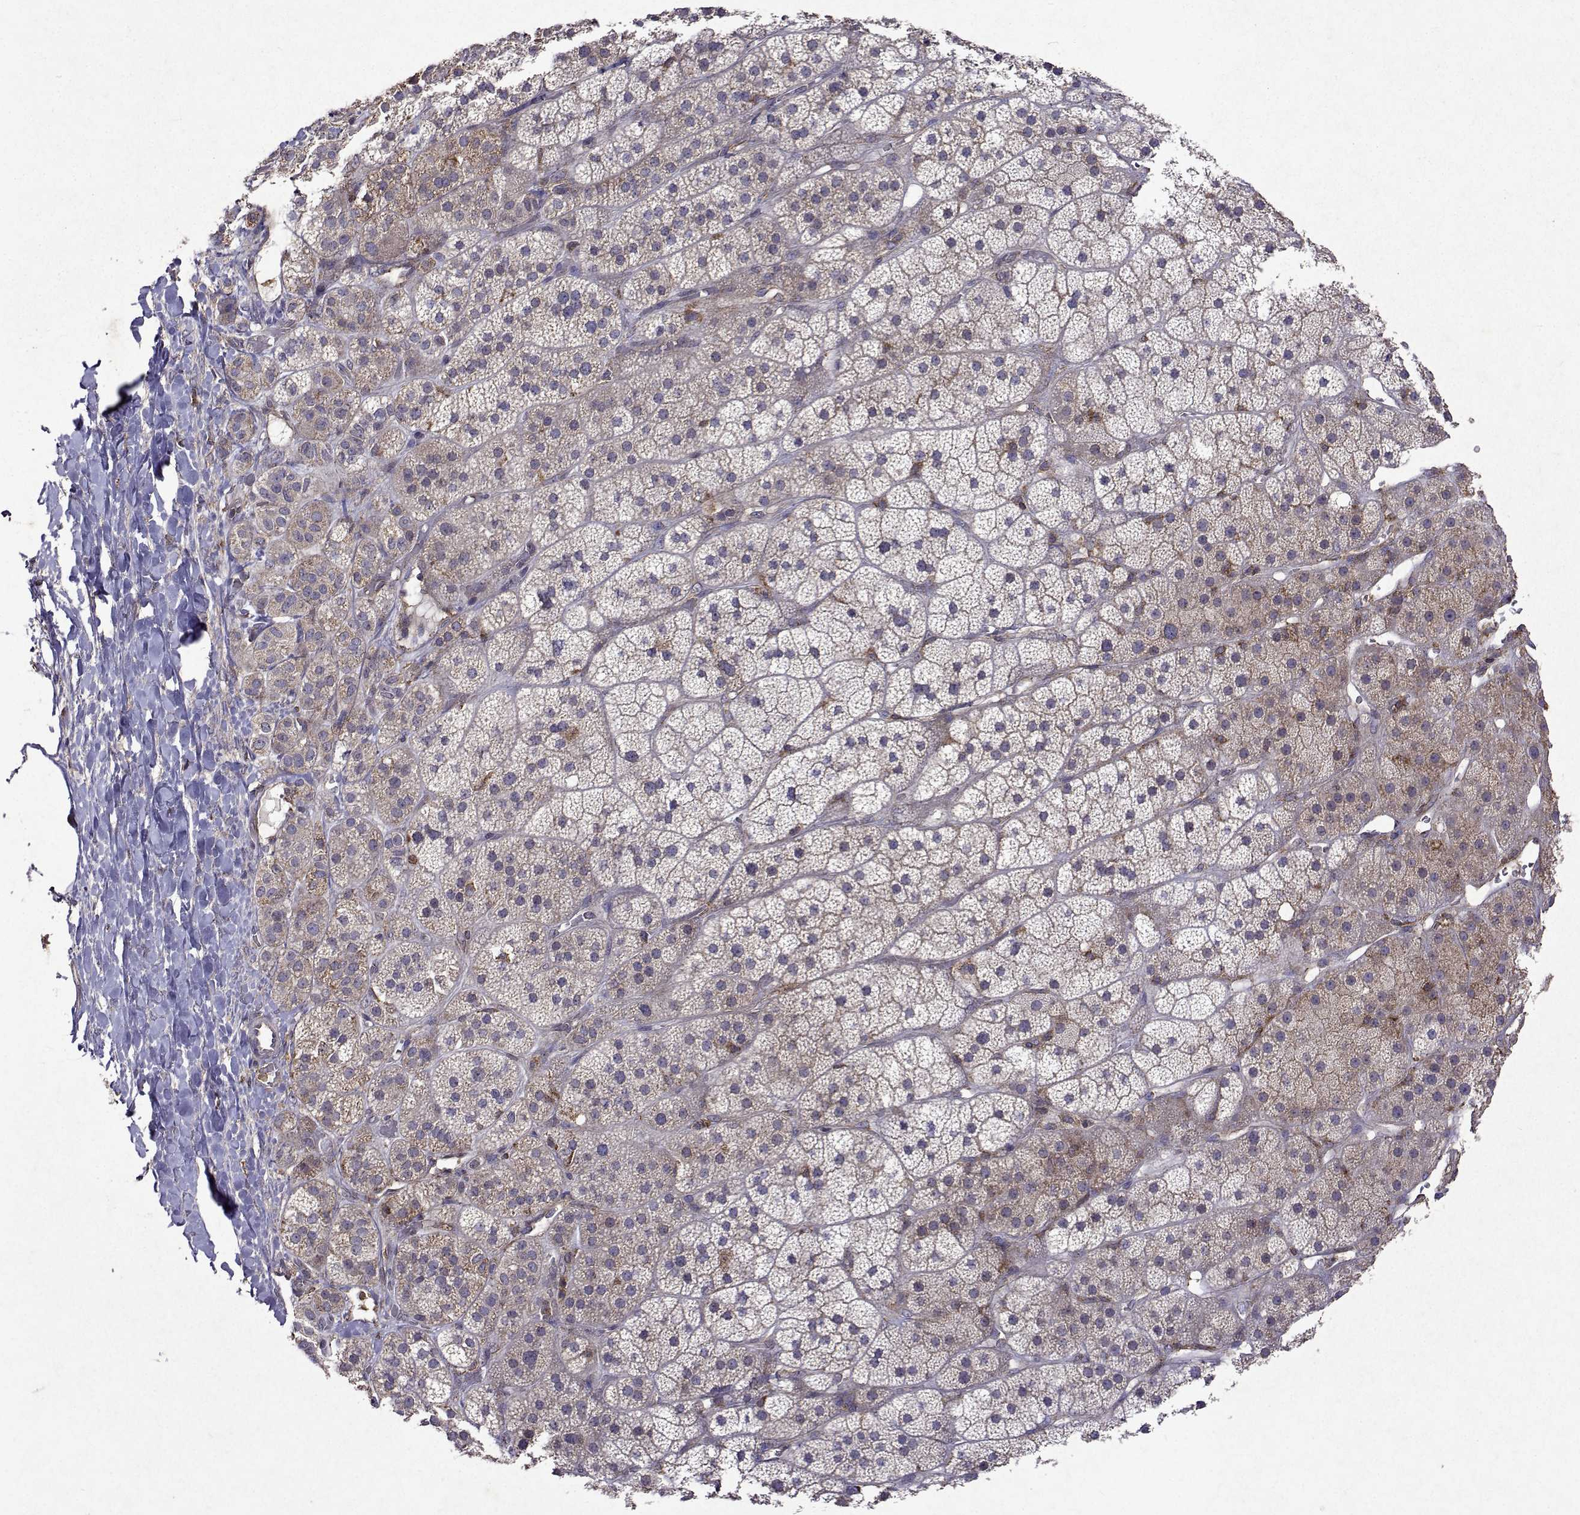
{"staining": {"intensity": "negative", "quantity": "none", "location": "none"}, "tissue": "adrenal gland", "cell_type": "Glandular cells", "image_type": "normal", "snomed": [{"axis": "morphology", "description": "Normal tissue, NOS"}, {"axis": "topography", "description": "Adrenal gland"}], "caption": "IHC photomicrograph of normal adrenal gland: adrenal gland stained with DAB (3,3'-diaminobenzidine) displays no significant protein positivity in glandular cells.", "gene": "TARBP2", "patient": {"sex": "male", "age": 57}}